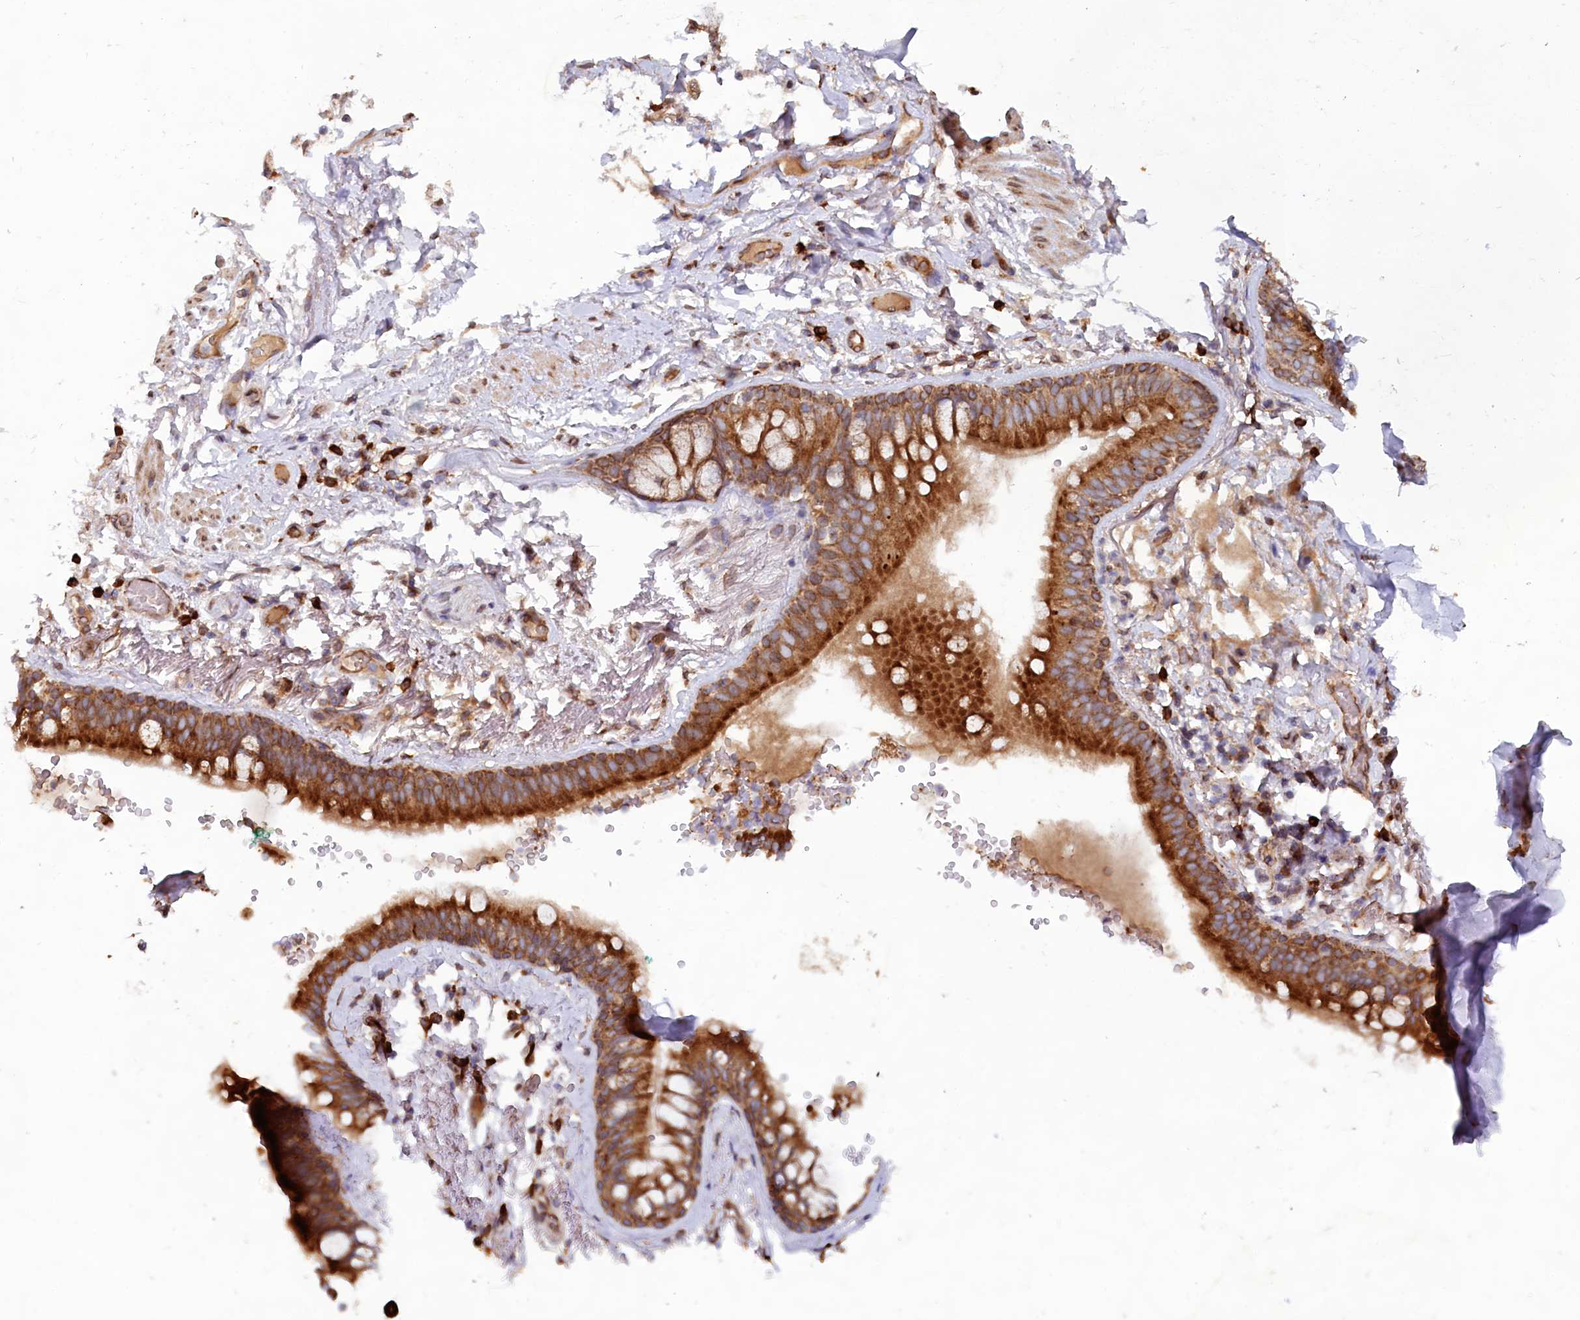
{"staining": {"intensity": "weak", "quantity": ">75%", "location": "cytoplasmic/membranous"}, "tissue": "soft tissue", "cell_type": "Fibroblasts", "image_type": "normal", "snomed": [{"axis": "morphology", "description": "Normal tissue, NOS"}, {"axis": "topography", "description": "Lymph node"}, {"axis": "topography", "description": "Bronchus"}], "caption": "An image of human soft tissue stained for a protein exhibits weak cytoplasmic/membranous brown staining in fibroblasts. The staining was performed using DAB, with brown indicating positive protein expression. Nuclei are stained blue with hematoxylin.", "gene": "TBC1D19", "patient": {"sex": "male", "age": 63}}